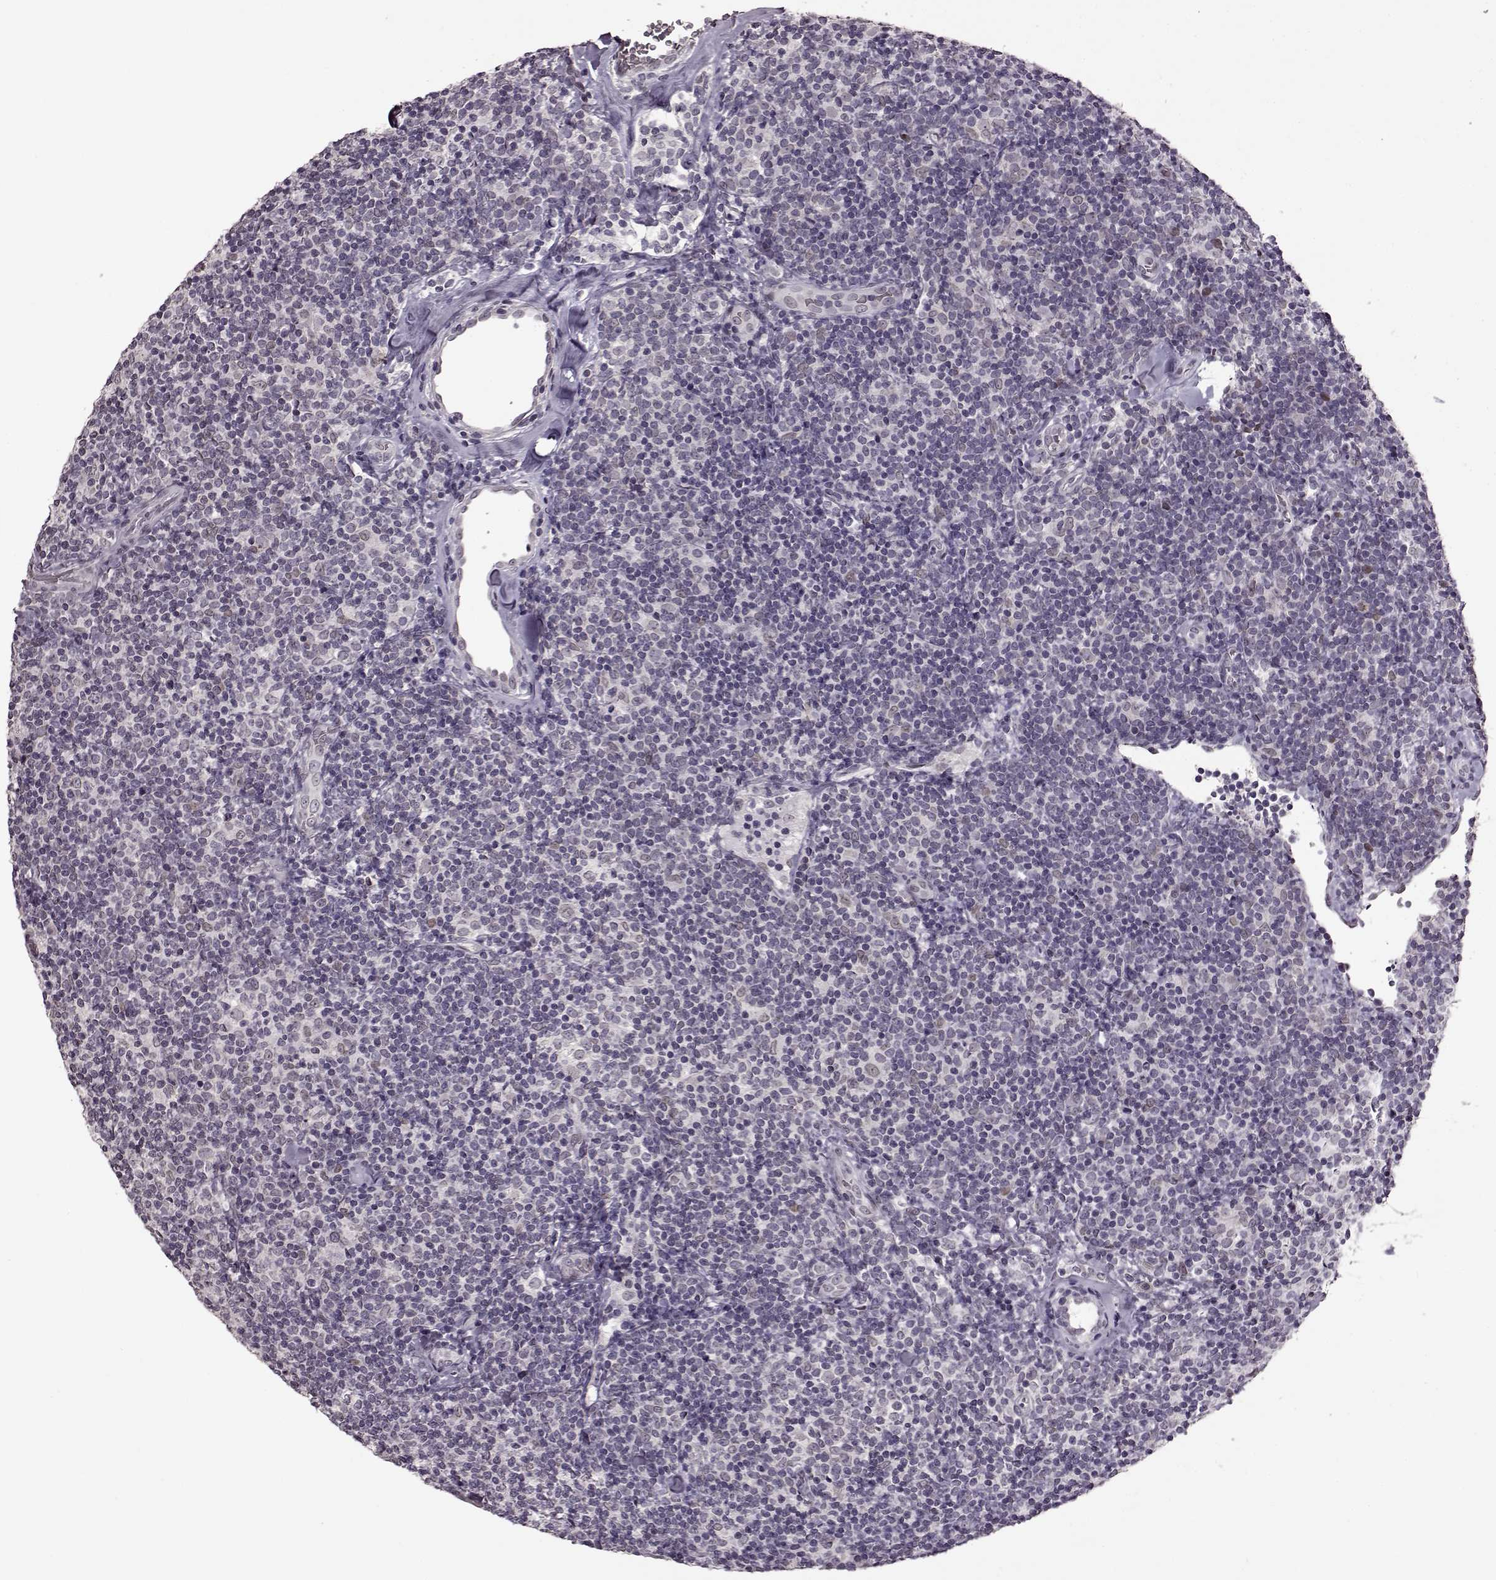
{"staining": {"intensity": "negative", "quantity": "none", "location": "none"}, "tissue": "lymphoma", "cell_type": "Tumor cells", "image_type": "cancer", "snomed": [{"axis": "morphology", "description": "Malignant lymphoma, non-Hodgkin's type, Low grade"}, {"axis": "topography", "description": "Lymph node"}], "caption": "This is an immunohistochemistry photomicrograph of low-grade malignant lymphoma, non-Hodgkin's type. There is no staining in tumor cells.", "gene": "STX1B", "patient": {"sex": "female", "age": 56}}